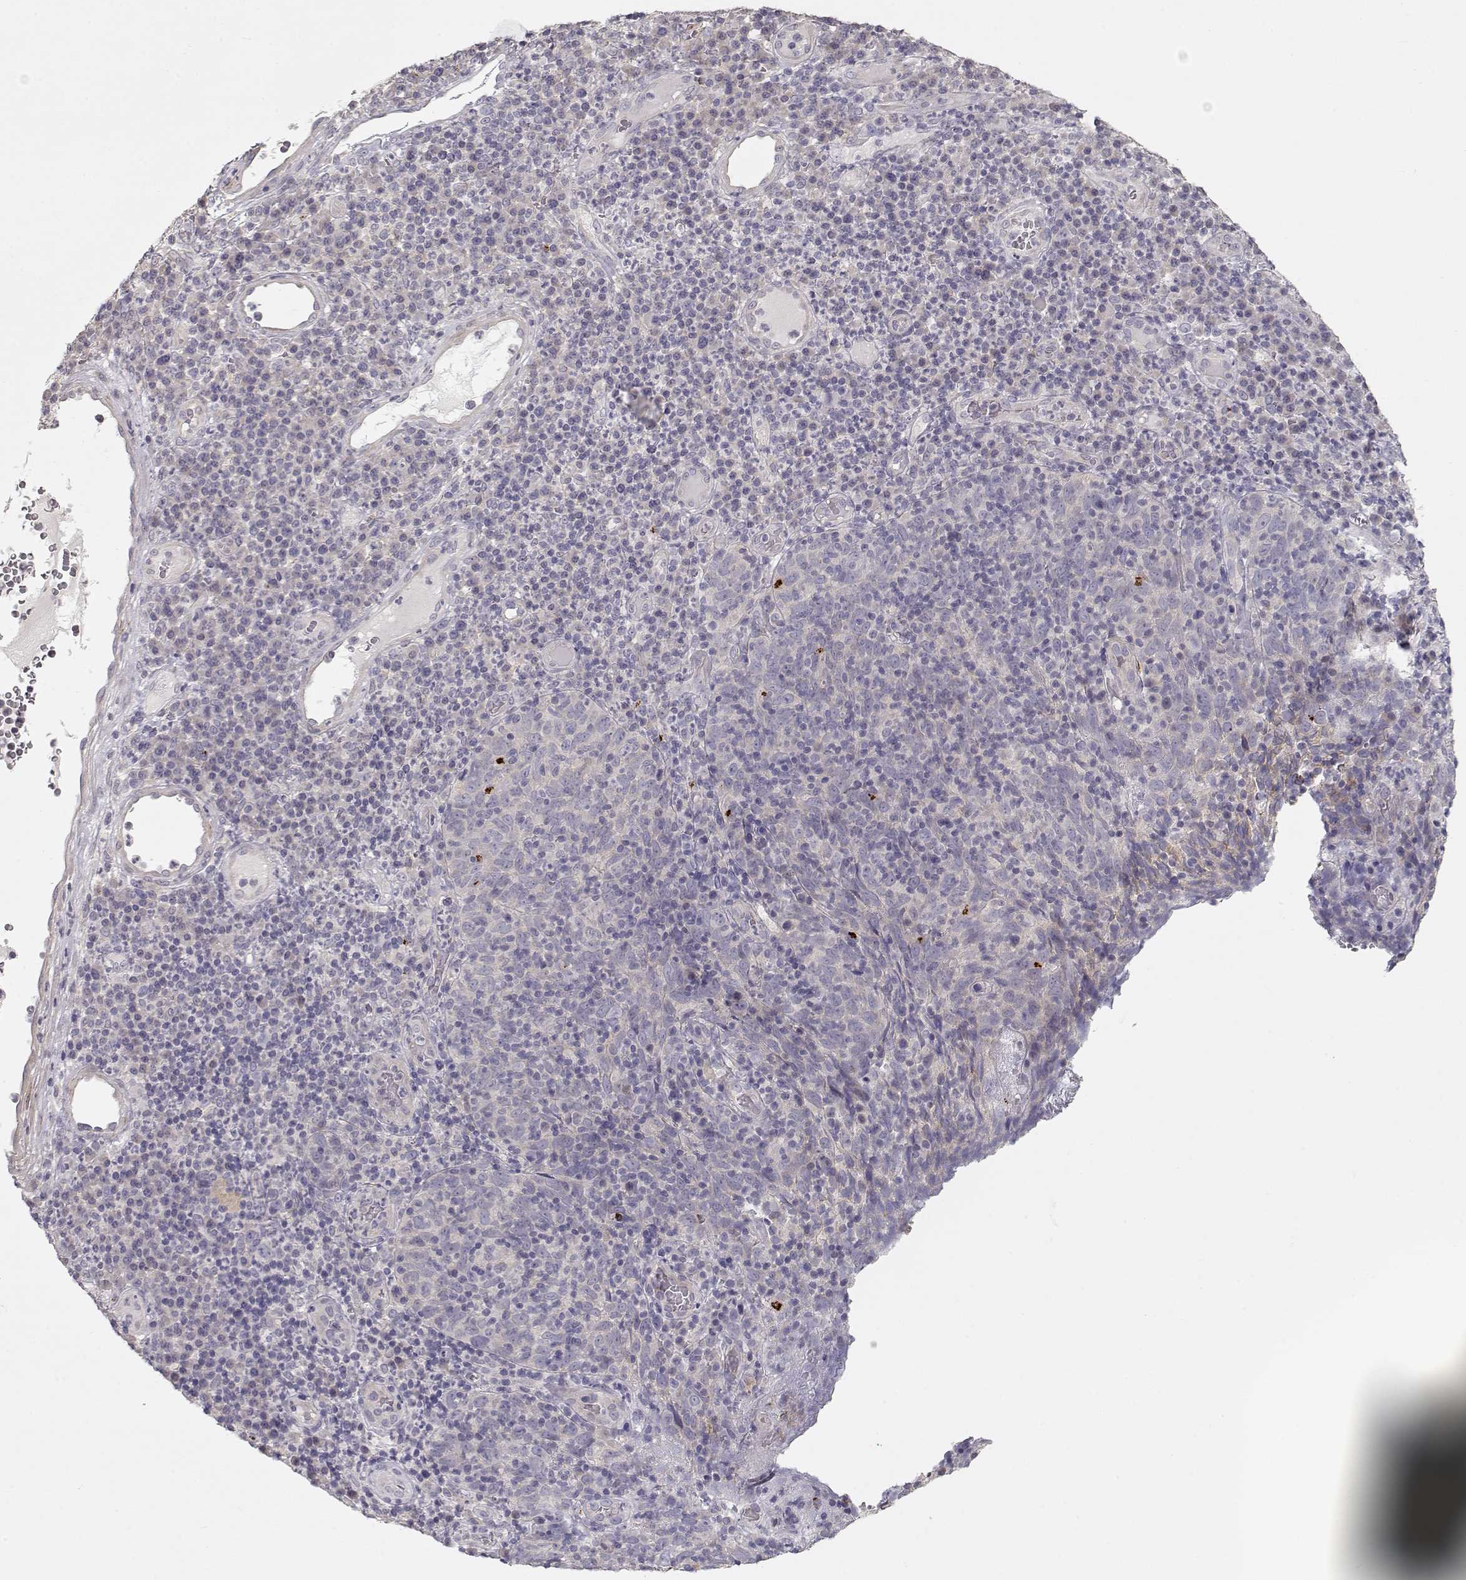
{"staining": {"intensity": "negative", "quantity": "none", "location": "none"}, "tissue": "skin cancer", "cell_type": "Tumor cells", "image_type": "cancer", "snomed": [{"axis": "morphology", "description": "Squamous cell carcinoma, NOS"}, {"axis": "topography", "description": "Skin"}, {"axis": "topography", "description": "Anal"}], "caption": "A high-resolution photomicrograph shows immunohistochemistry (IHC) staining of skin squamous cell carcinoma, which reveals no significant positivity in tumor cells.", "gene": "ARHGAP8", "patient": {"sex": "female", "age": 51}}